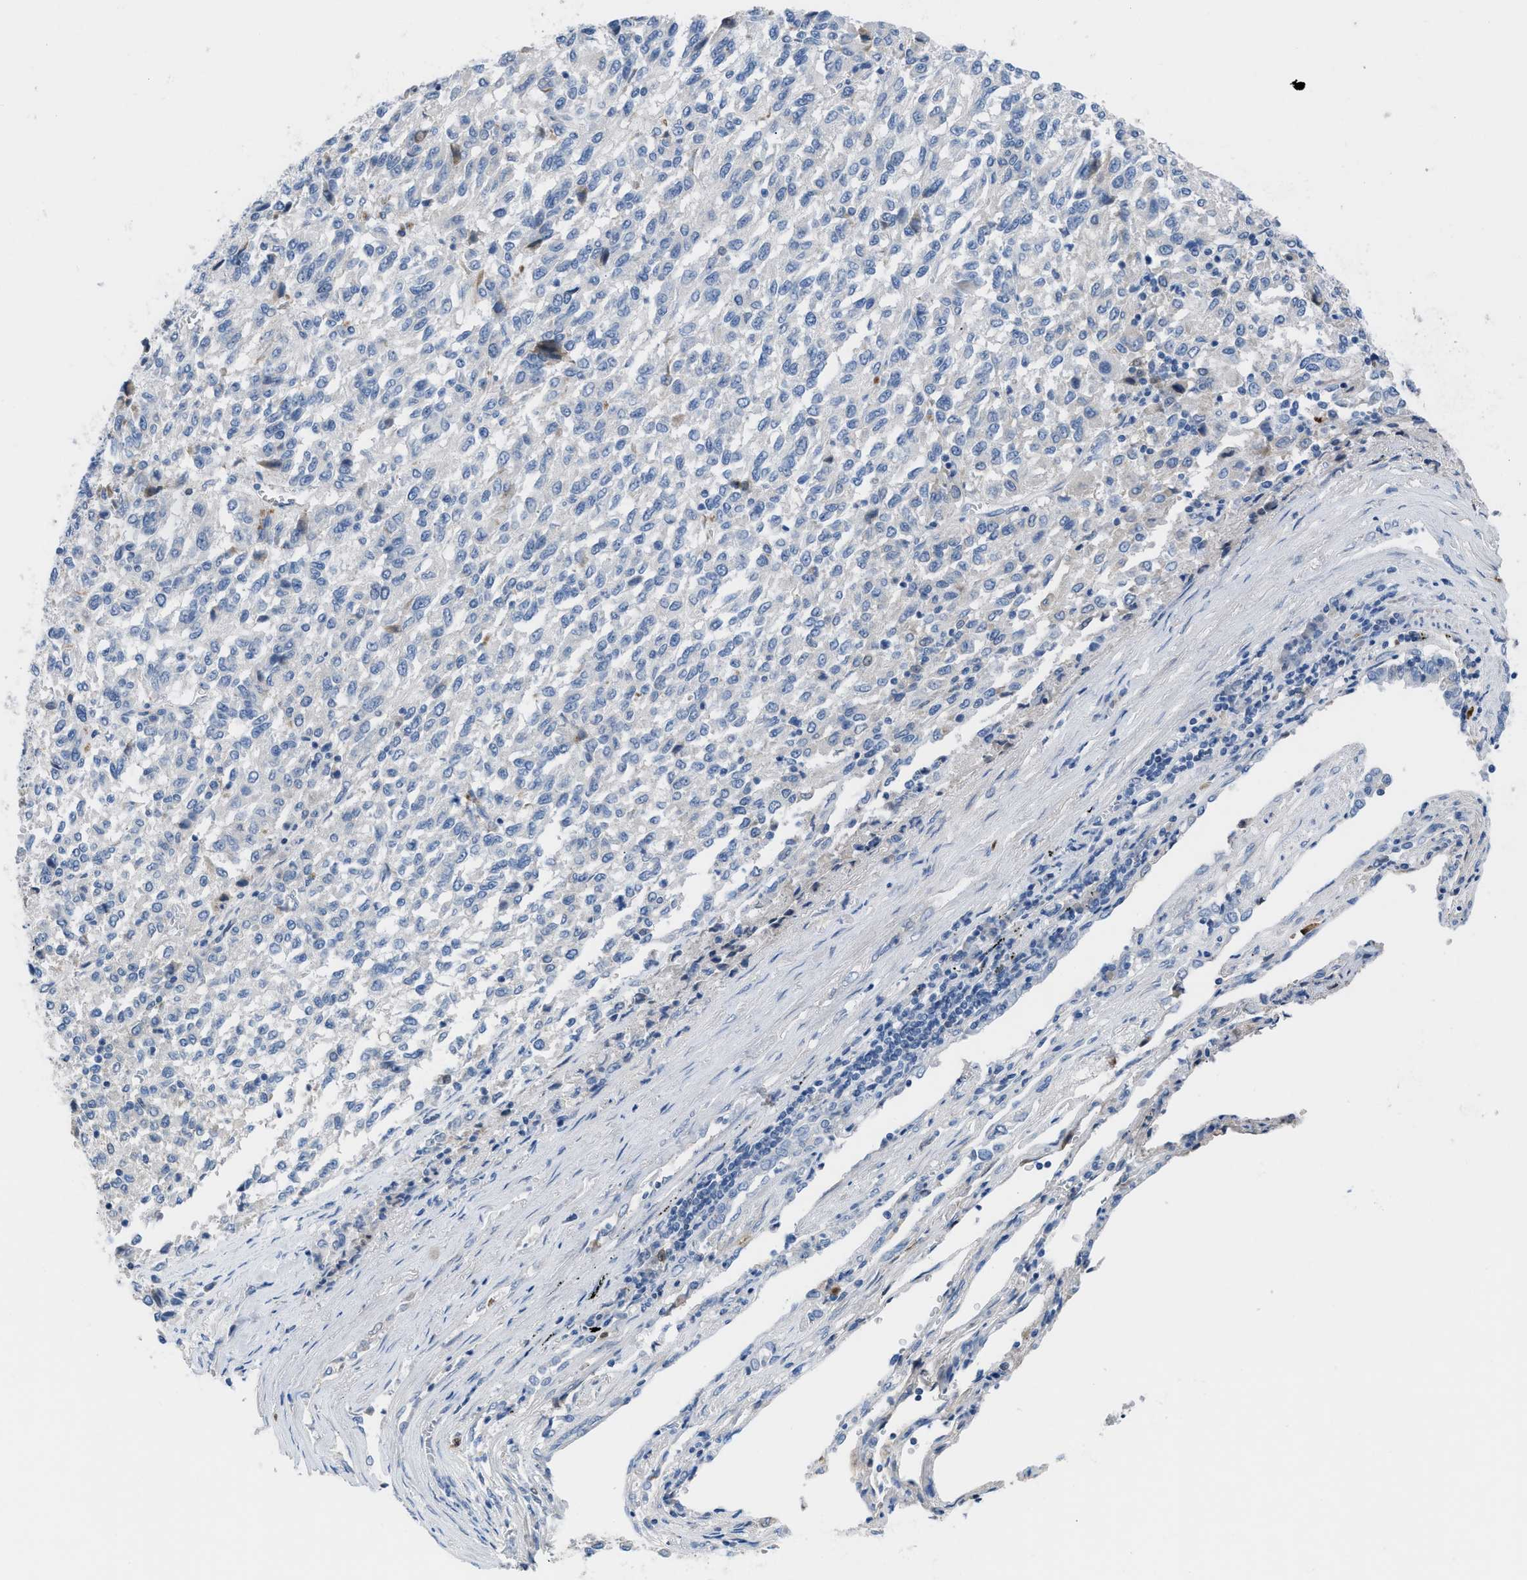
{"staining": {"intensity": "negative", "quantity": "none", "location": "none"}, "tissue": "melanoma", "cell_type": "Tumor cells", "image_type": "cancer", "snomed": [{"axis": "morphology", "description": "Malignant melanoma, Metastatic site"}, {"axis": "topography", "description": "Lung"}], "caption": "High power microscopy image of an immunohistochemistry (IHC) photomicrograph of malignant melanoma (metastatic site), revealing no significant expression in tumor cells. (Stains: DAB IHC with hematoxylin counter stain, Microscopy: brightfield microscopy at high magnification).", "gene": "HPX", "patient": {"sex": "male", "age": 64}}